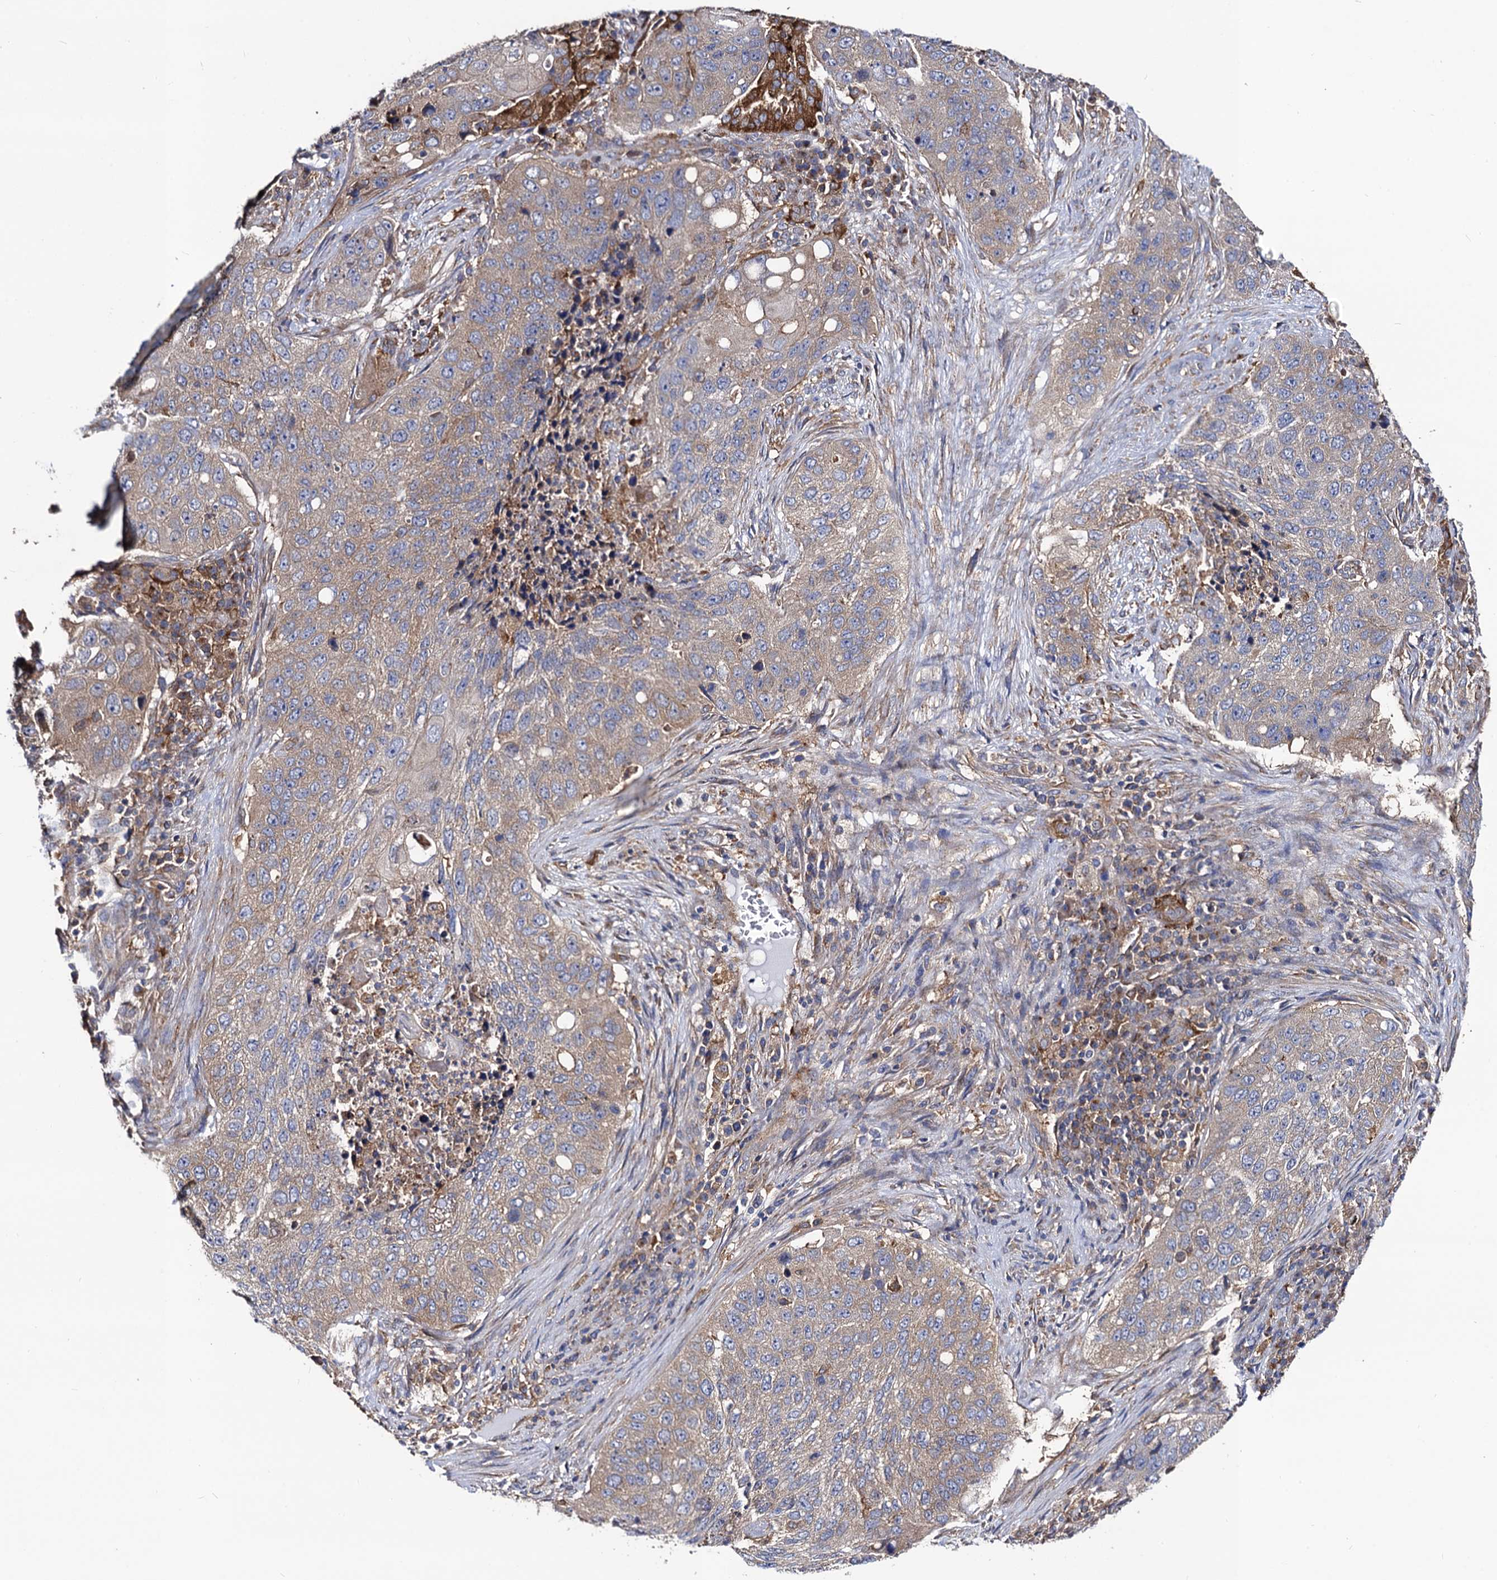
{"staining": {"intensity": "weak", "quantity": "25%-75%", "location": "cytoplasmic/membranous"}, "tissue": "lung cancer", "cell_type": "Tumor cells", "image_type": "cancer", "snomed": [{"axis": "morphology", "description": "Squamous cell carcinoma, NOS"}, {"axis": "topography", "description": "Lung"}], "caption": "Protein expression analysis of lung squamous cell carcinoma displays weak cytoplasmic/membranous staining in approximately 25%-75% of tumor cells.", "gene": "DYDC1", "patient": {"sex": "female", "age": 63}}